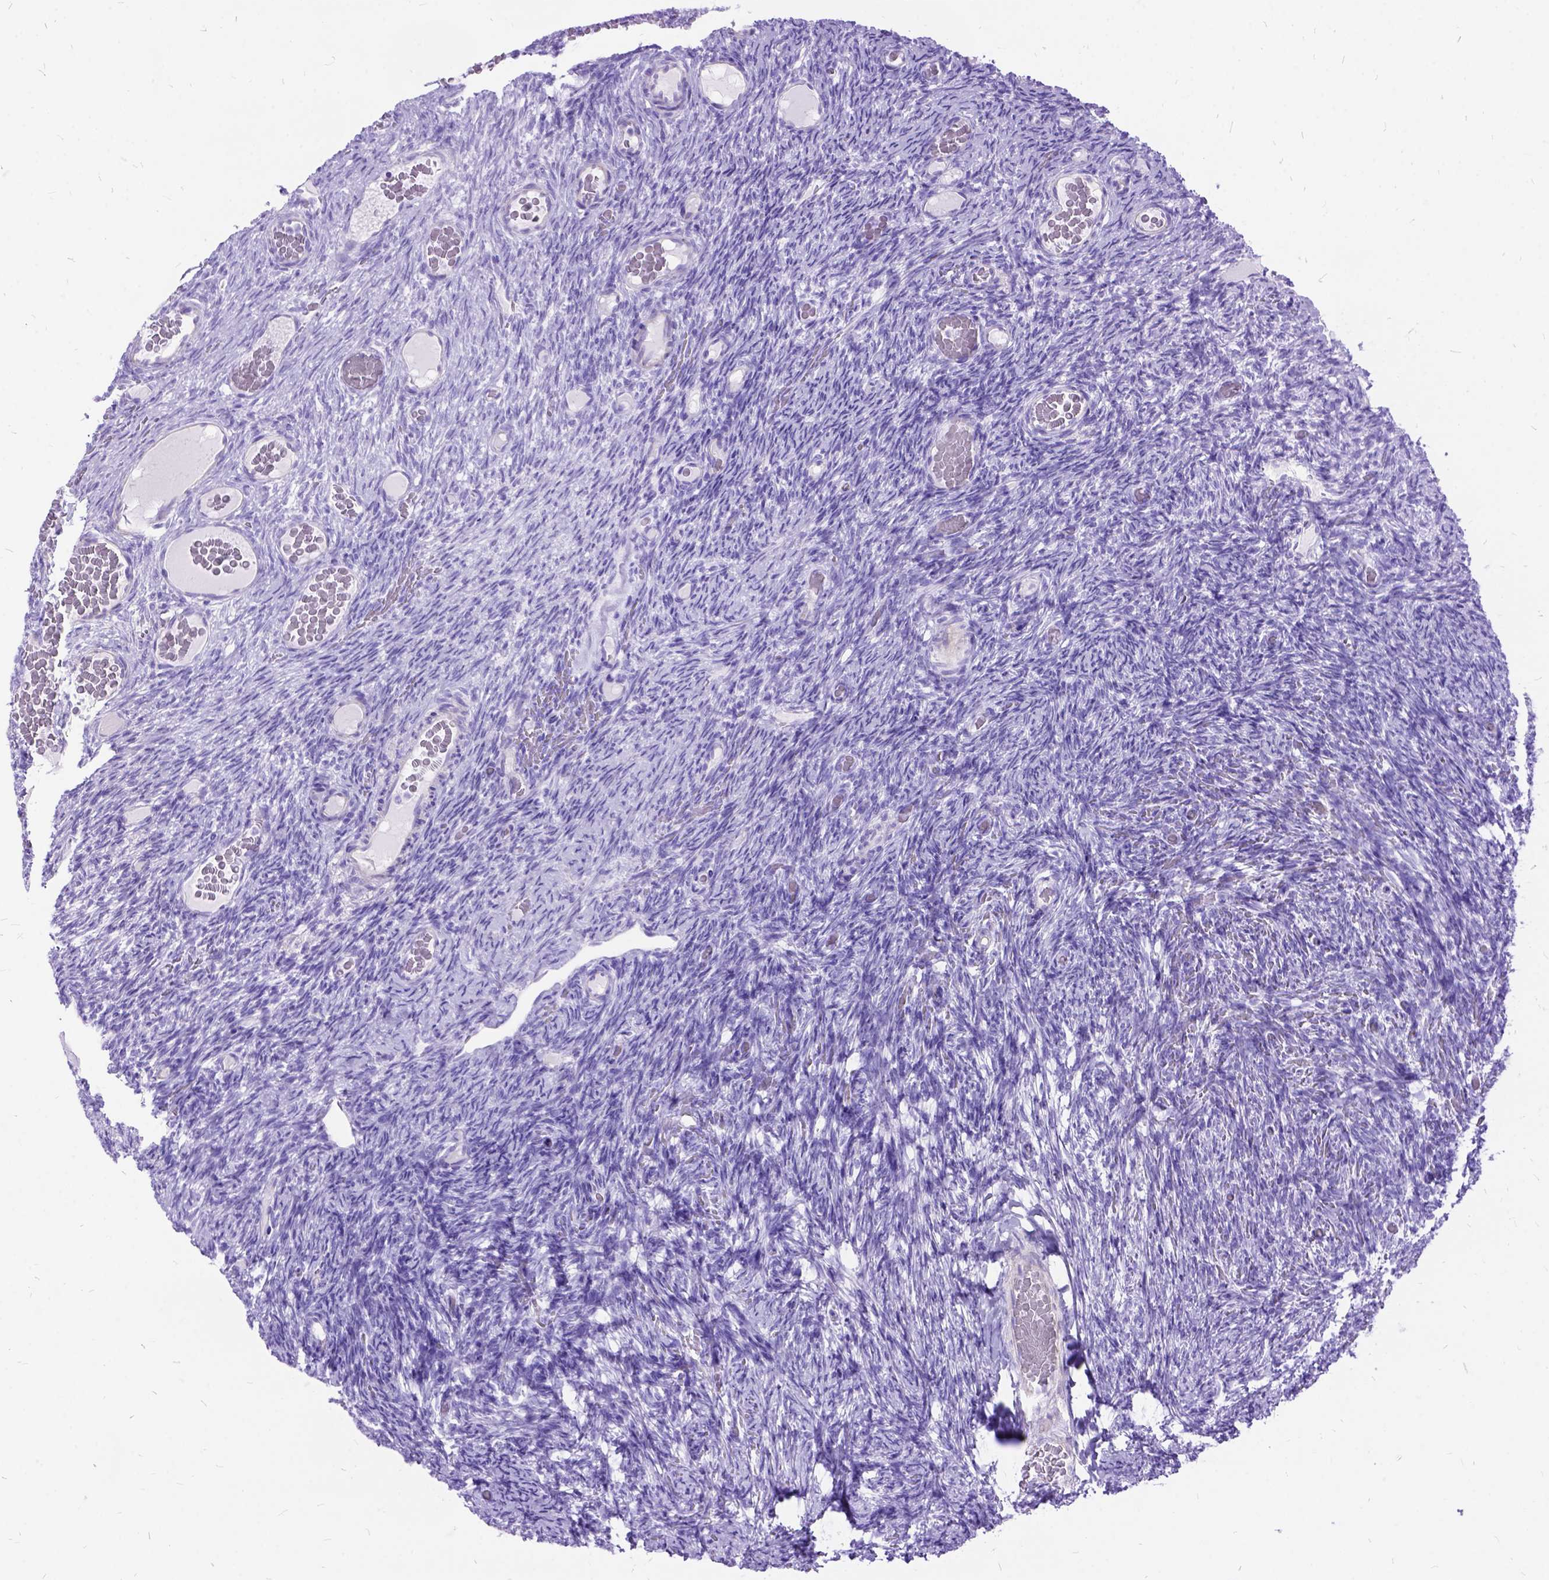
{"staining": {"intensity": "negative", "quantity": "none", "location": "none"}, "tissue": "ovary", "cell_type": "Follicle cells", "image_type": "normal", "snomed": [{"axis": "morphology", "description": "Normal tissue, NOS"}, {"axis": "topography", "description": "Ovary"}], "caption": "The photomicrograph reveals no significant staining in follicle cells of ovary. Nuclei are stained in blue.", "gene": "DNAH2", "patient": {"sex": "female", "age": 34}}